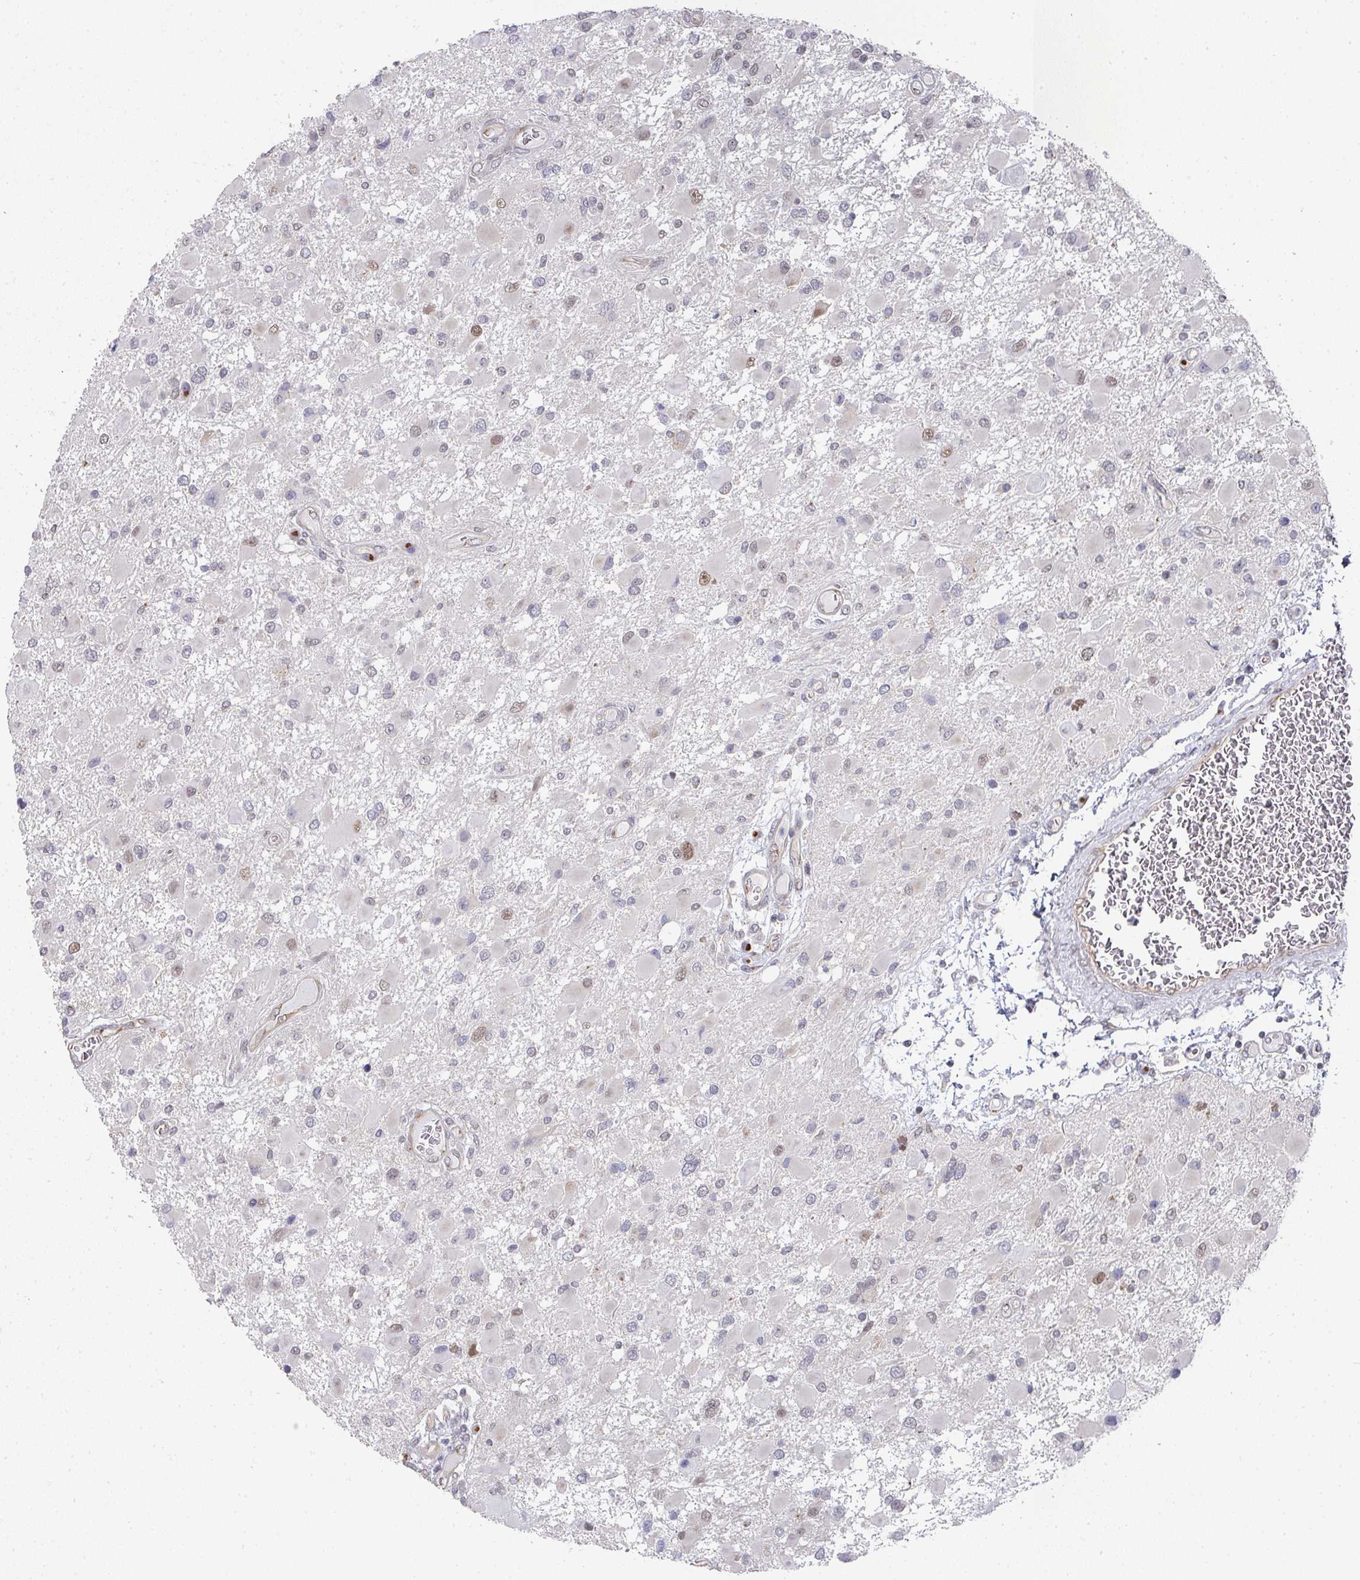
{"staining": {"intensity": "moderate", "quantity": "<25%", "location": "nuclear"}, "tissue": "glioma", "cell_type": "Tumor cells", "image_type": "cancer", "snomed": [{"axis": "morphology", "description": "Glioma, malignant, High grade"}, {"axis": "topography", "description": "Brain"}], "caption": "DAB (3,3'-diaminobenzidine) immunohistochemical staining of malignant glioma (high-grade) shows moderate nuclear protein positivity in approximately <25% of tumor cells. Nuclei are stained in blue.", "gene": "C18orf25", "patient": {"sex": "male", "age": 53}}